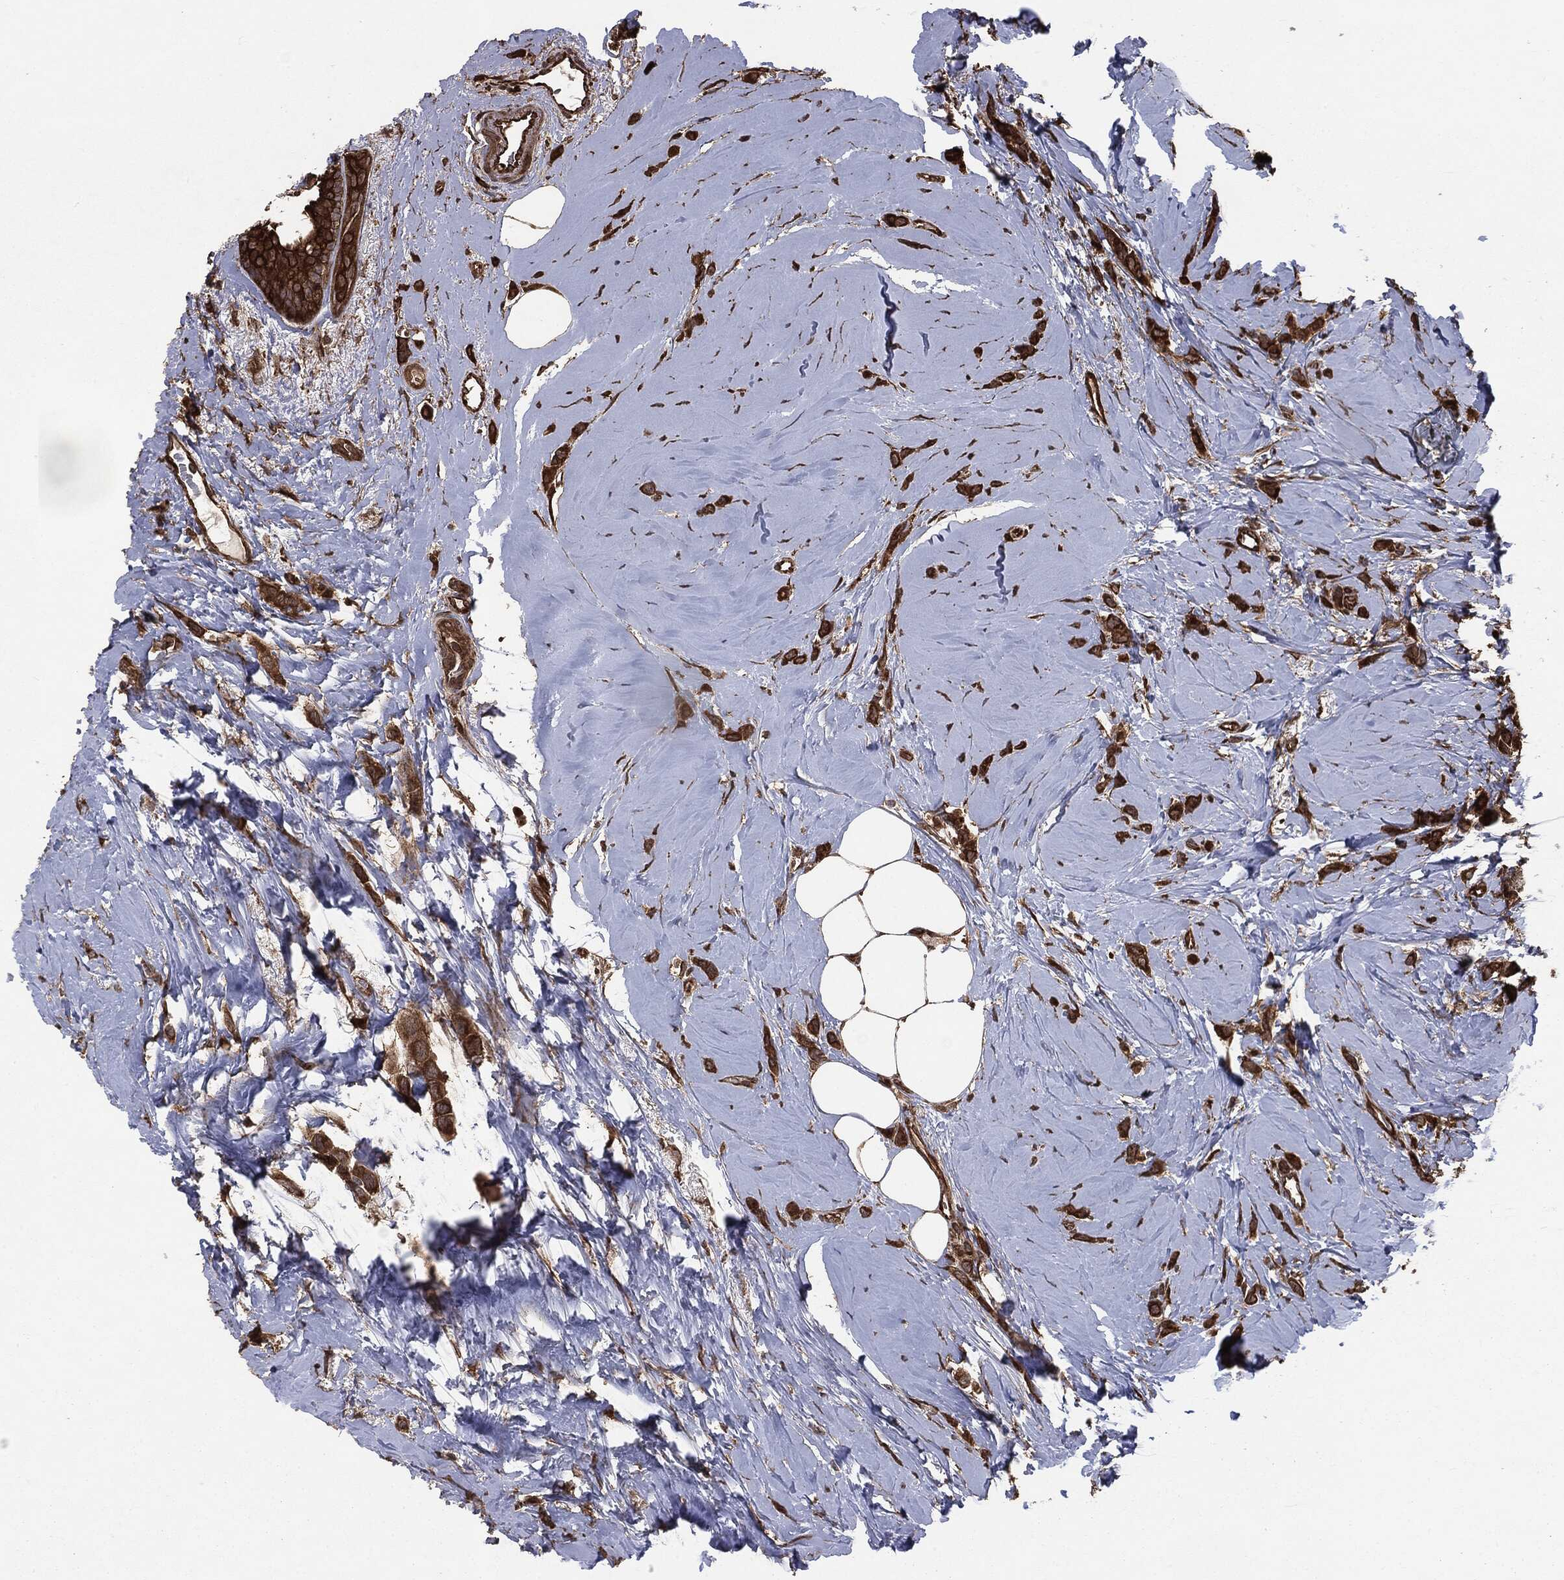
{"staining": {"intensity": "strong", "quantity": ">75%", "location": "cytoplasmic/membranous"}, "tissue": "breast cancer", "cell_type": "Tumor cells", "image_type": "cancer", "snomed": [{"axis": "morphology", "description": "Lobular carcinoma"}, {"axis": "topography", "description": "Breast"}], "caption": "Immunohistochemical staining of human breast lobular carcinoma displays high levels of strong cytoplasmic/membranous expression in approximately >75% of tumor cells.", "gene": "NME1", "patient": {"sex": "female", "age": 66}}